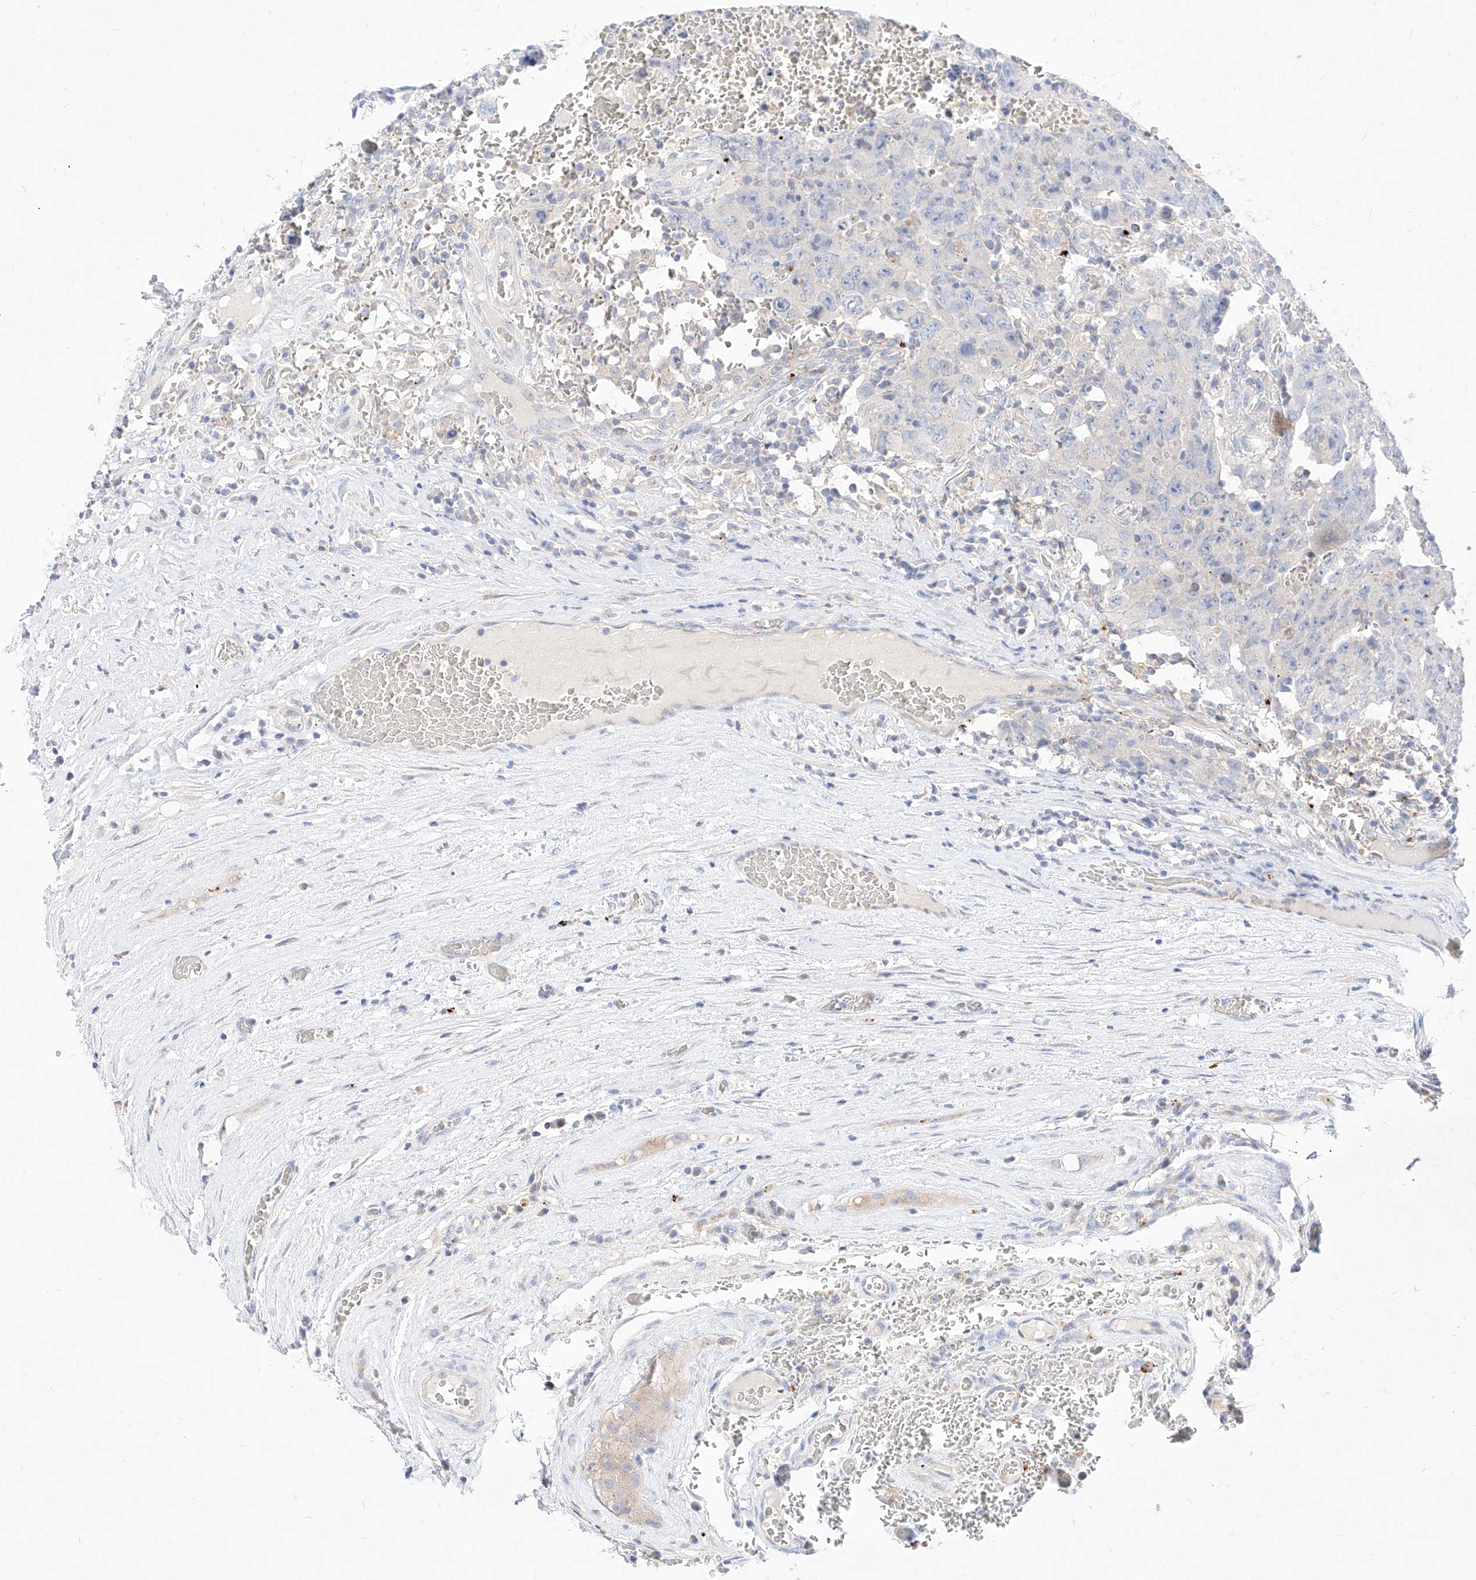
{"staining": {"intensity": "negative", "quantity": "none", "location": "none"}, "tissue": "testis cancer", "cell_type": "Tumor cells", "image_type": "cancer", "snomed": [{"axis": "morphology", "description": "Carcinoma, Embryonal, NOS"}, {"axis": "topography", "description": "Testis"}], "caption": "Embryonal carcinoma (testis) was stained to show a protein in brown. There is no significant positivity in tumor cells.", "gene": "TSNAX", "patient": {"sex": "male", "age": 26}}